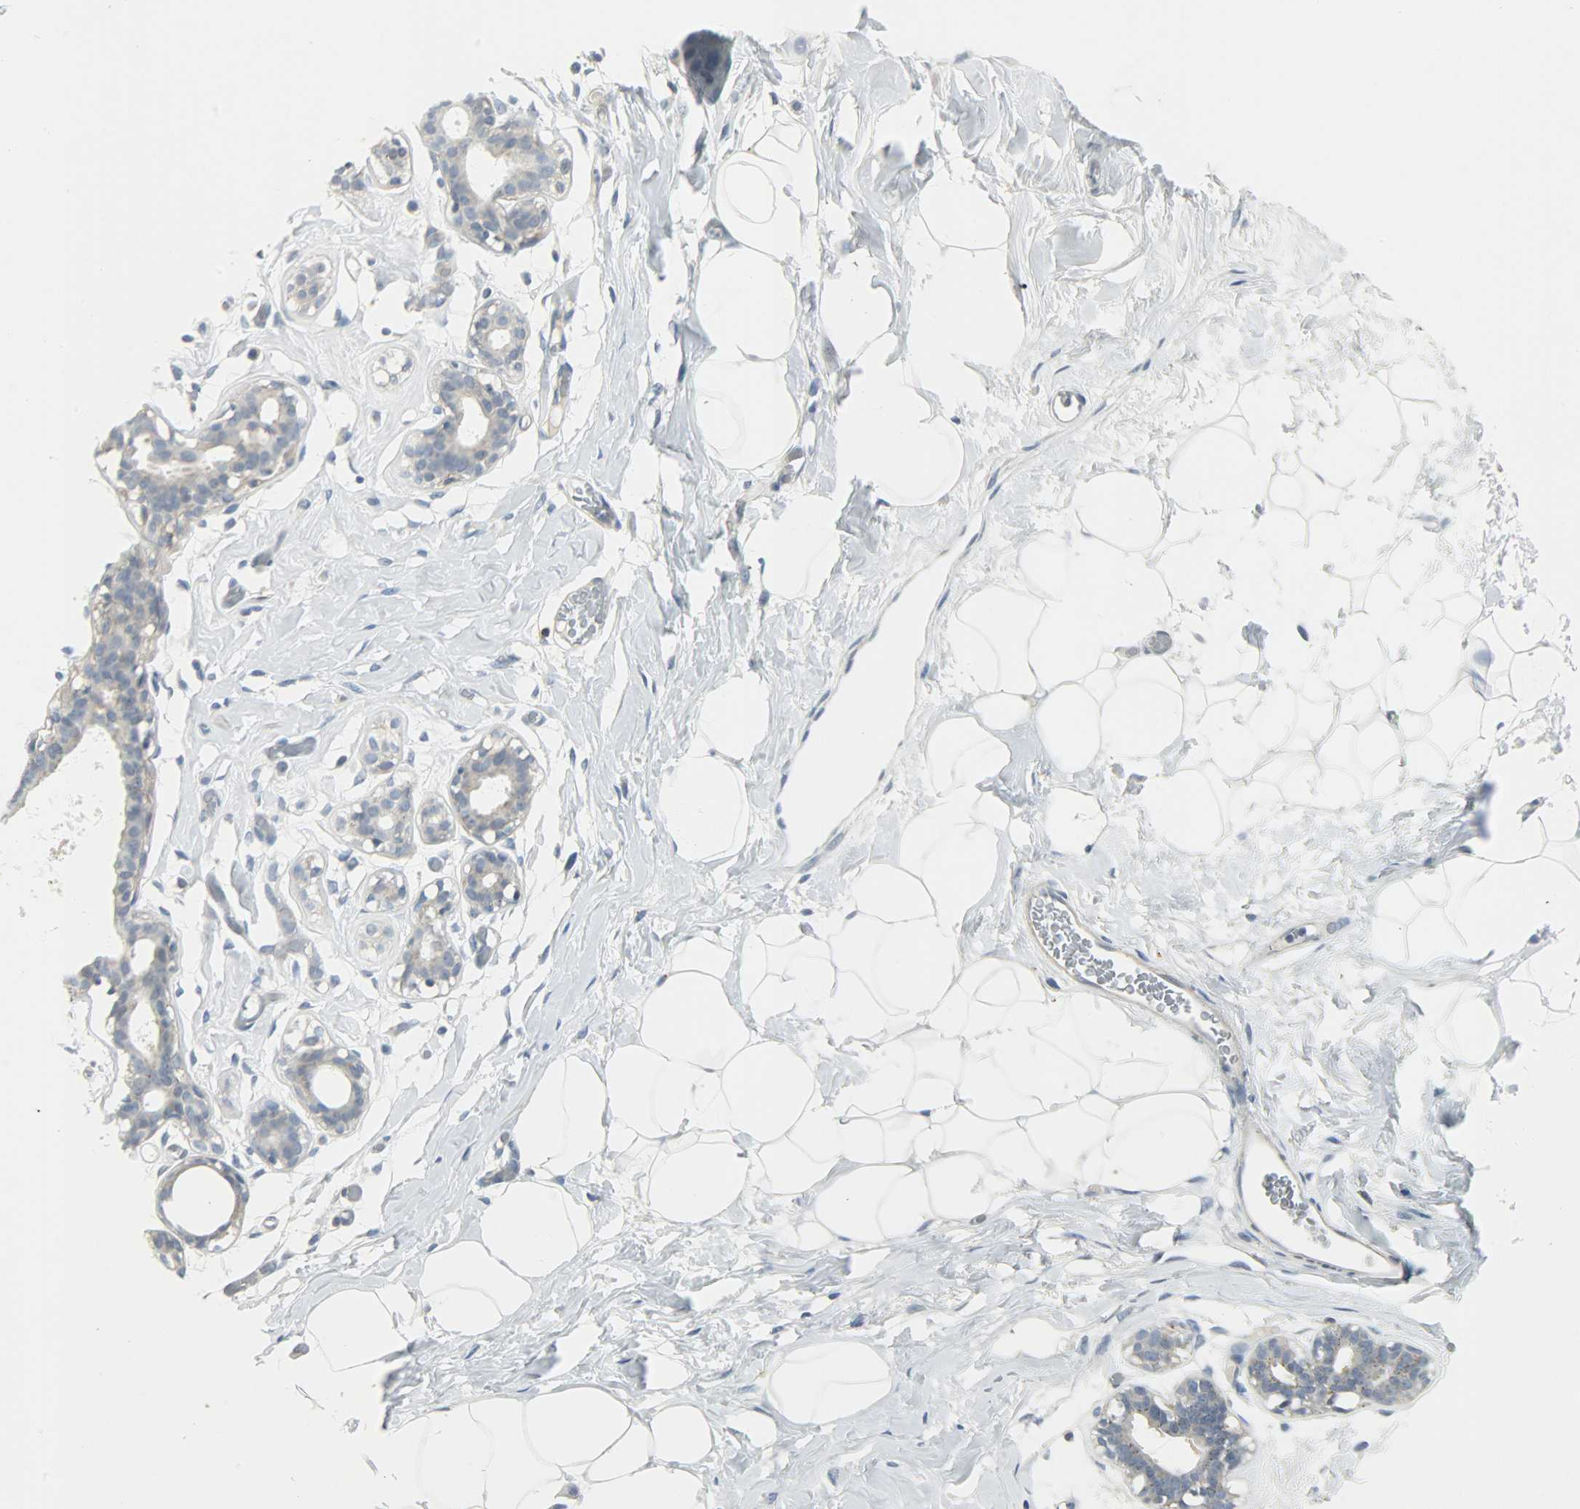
{"staining": {"intensity": "negative", "quantity": "none", "location": "none"}, "tissue": "adipose tissue", "cell_type": "Adipocytes", "image_type": "normal", "snomed": [{"axis": "morphology", "description": "Normal tissue, NOS"}, {"axis": "topography", "description": "Breast"}, {"axis": "topography", "description": "Soft tissue"}], "caption": "A high-resolution photomicrograph shows immunohistochemistry staining of normal adipose tissue, which exhibits no significant staining in adipocytes. (DAB IHC visualized using brightfield microscopy, high magnification).", "gene": "CD4", "patient": {"sex": "female", "age": 25}}